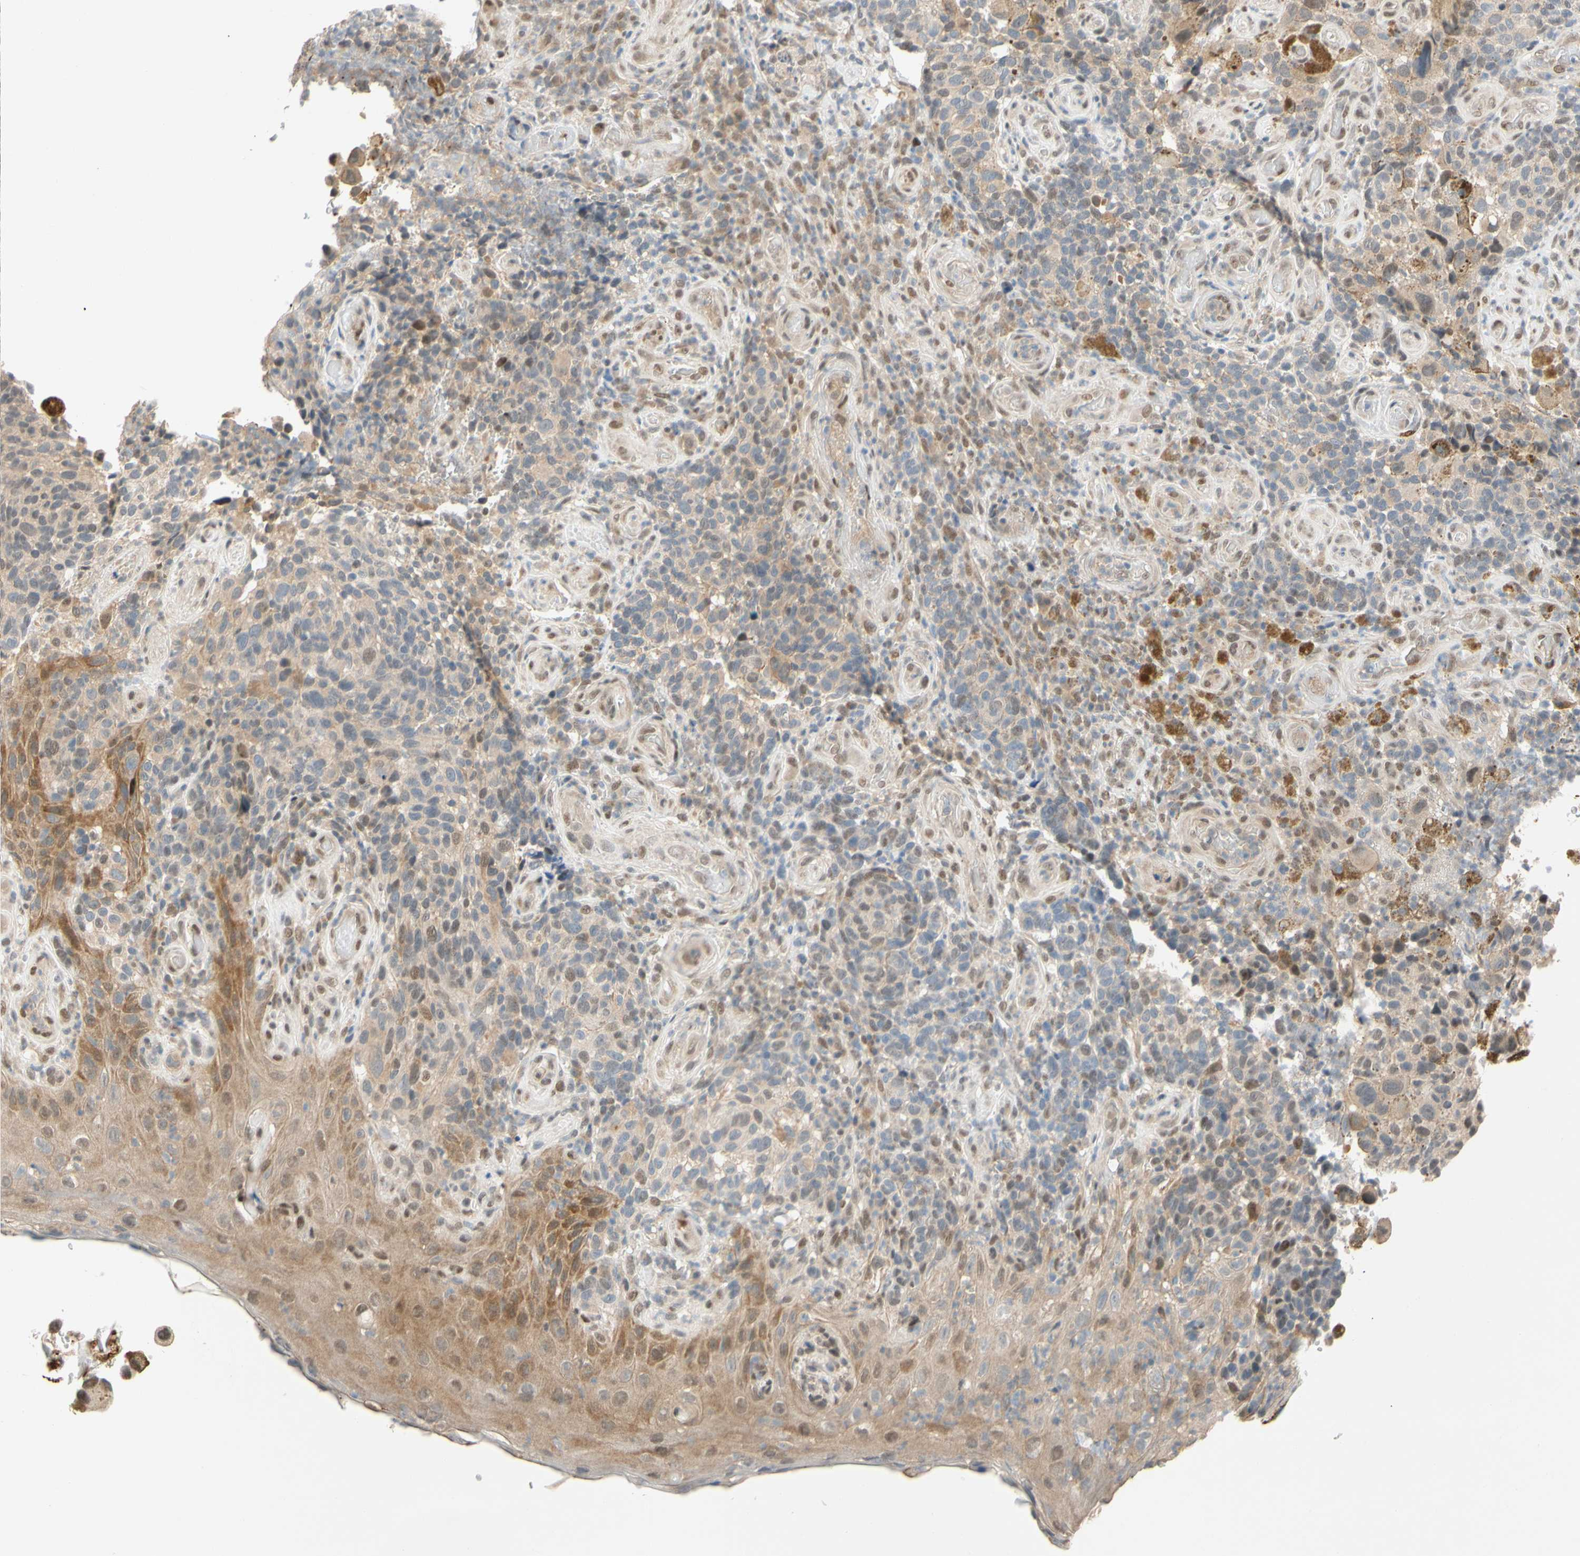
{"staining": {"intensity": "weak", "quantity": "25%-75%", "location": "cytoplasmic/membranous,nuclear"}, "tissue": "melanoma", "cell_type": "Tumor cells", "image_type": "cancer", "snomed": [{"axis": "morphology", "description": "Malignant melanoma, NOS"}, {"axis": "topography", "description": "Skin"}], "caption": "Melanoma stained with immunohistochemistry (IHC) displays weak cytoplasmic/membranous and nuclear positivity in about 25%-75% of tumor cells. The staining was performed using DAB (3,3'-diaminobenzidine), with brown indicating positive protein expression. Nuclei are stained blue with hematoxylin.", "gene": "TAF4", "patient": {"sex": "female", "age": 73}}